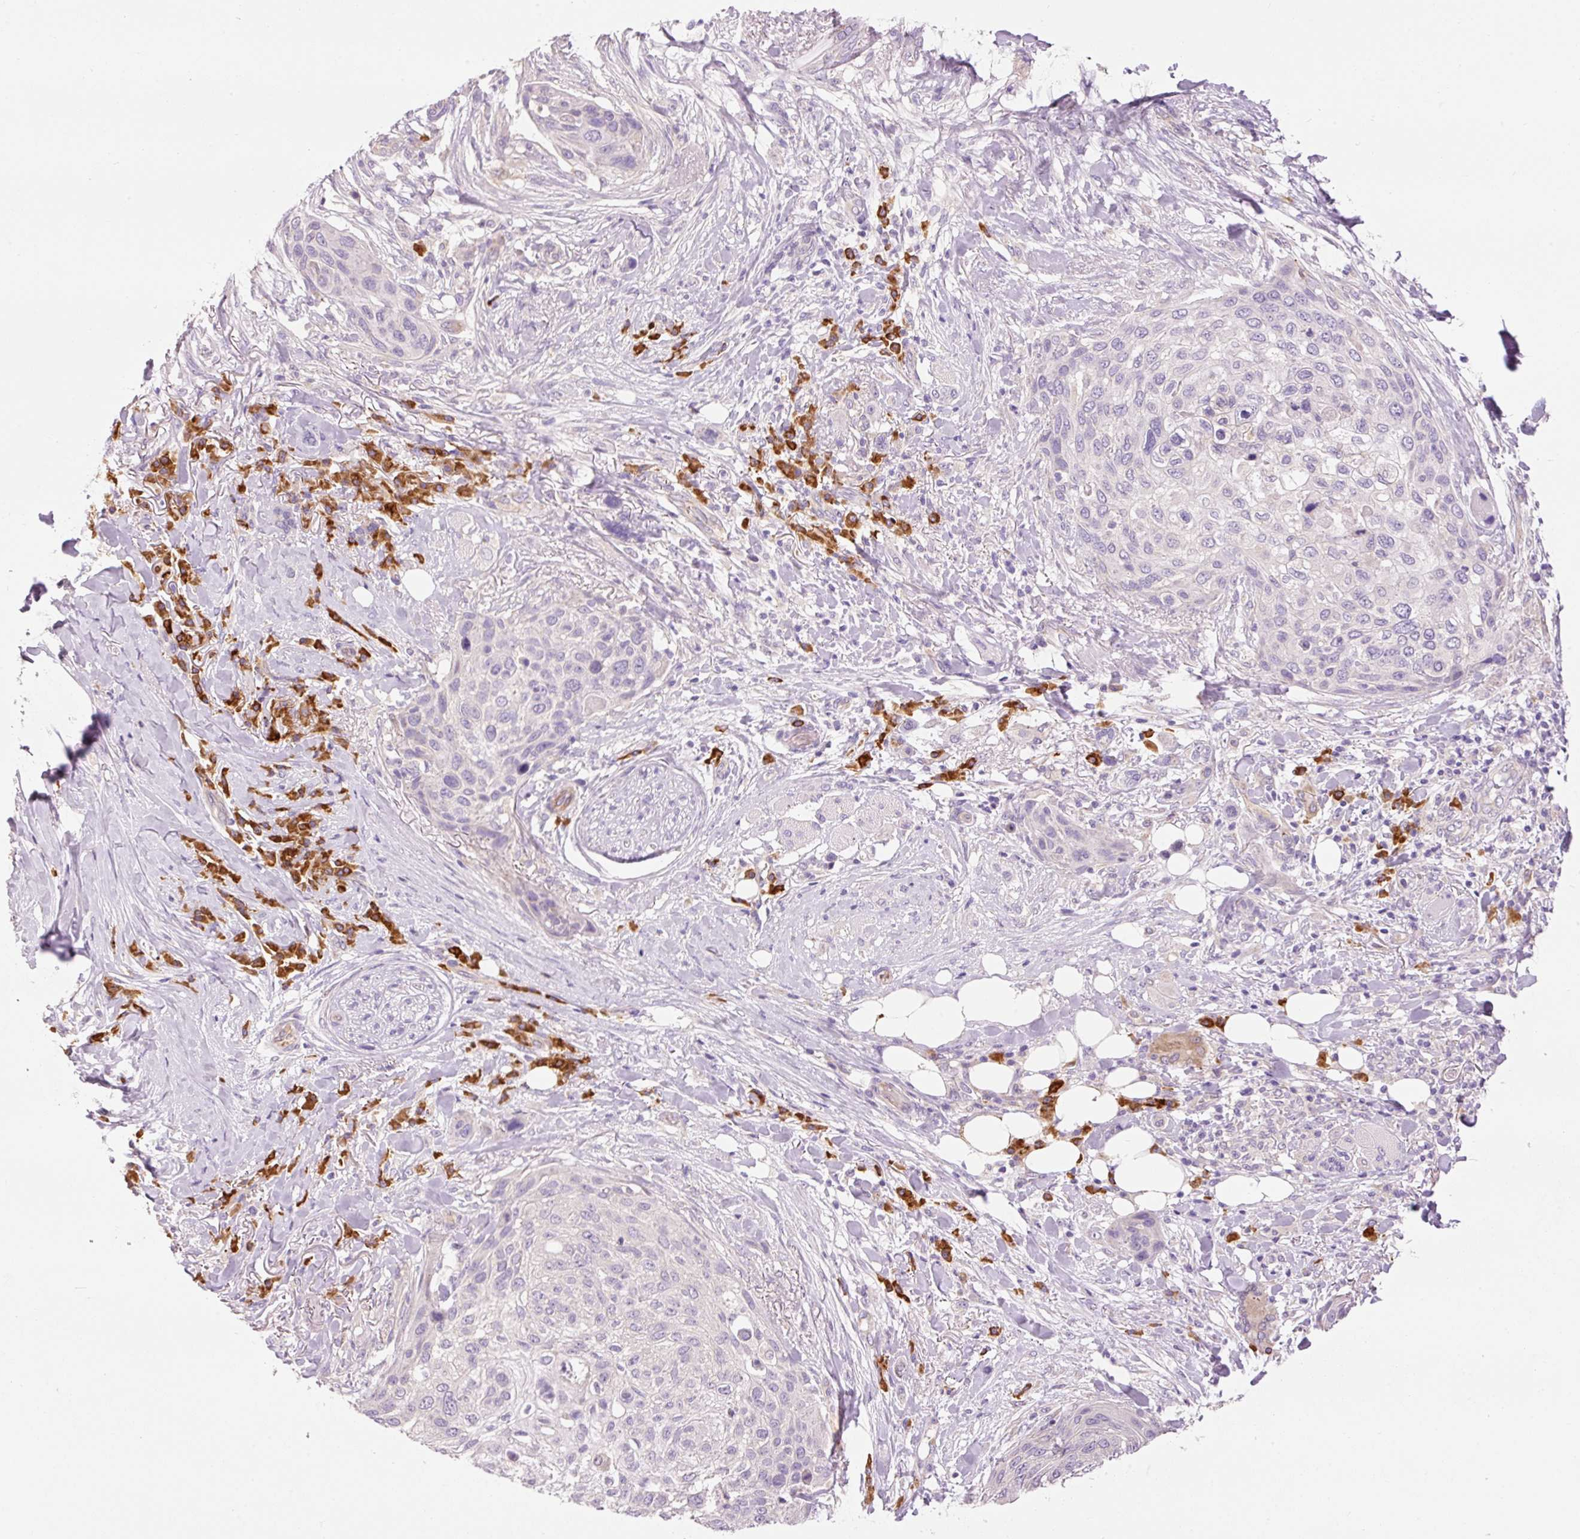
{"staining": {"intensity": "negative", "quantity": "none", "location": "none"}, "tissue": "skin cancer", "cell_type": "Tumor cells", "image_type": "cancer", "snomed": [{"axis": "morphology", "description": "Squamous cell carcinoma, NOS"}, {"axis": "topography", "description": "Skin"}], "caption": "A high-resolution histopathology image shows immunohistochemistry staining of skin cancer (squamous cell carcinoma), which reveals no significant positivity in tumor cells.", "gene": "PNPLA5", "patient": {"sex": "female", "age": 87}}